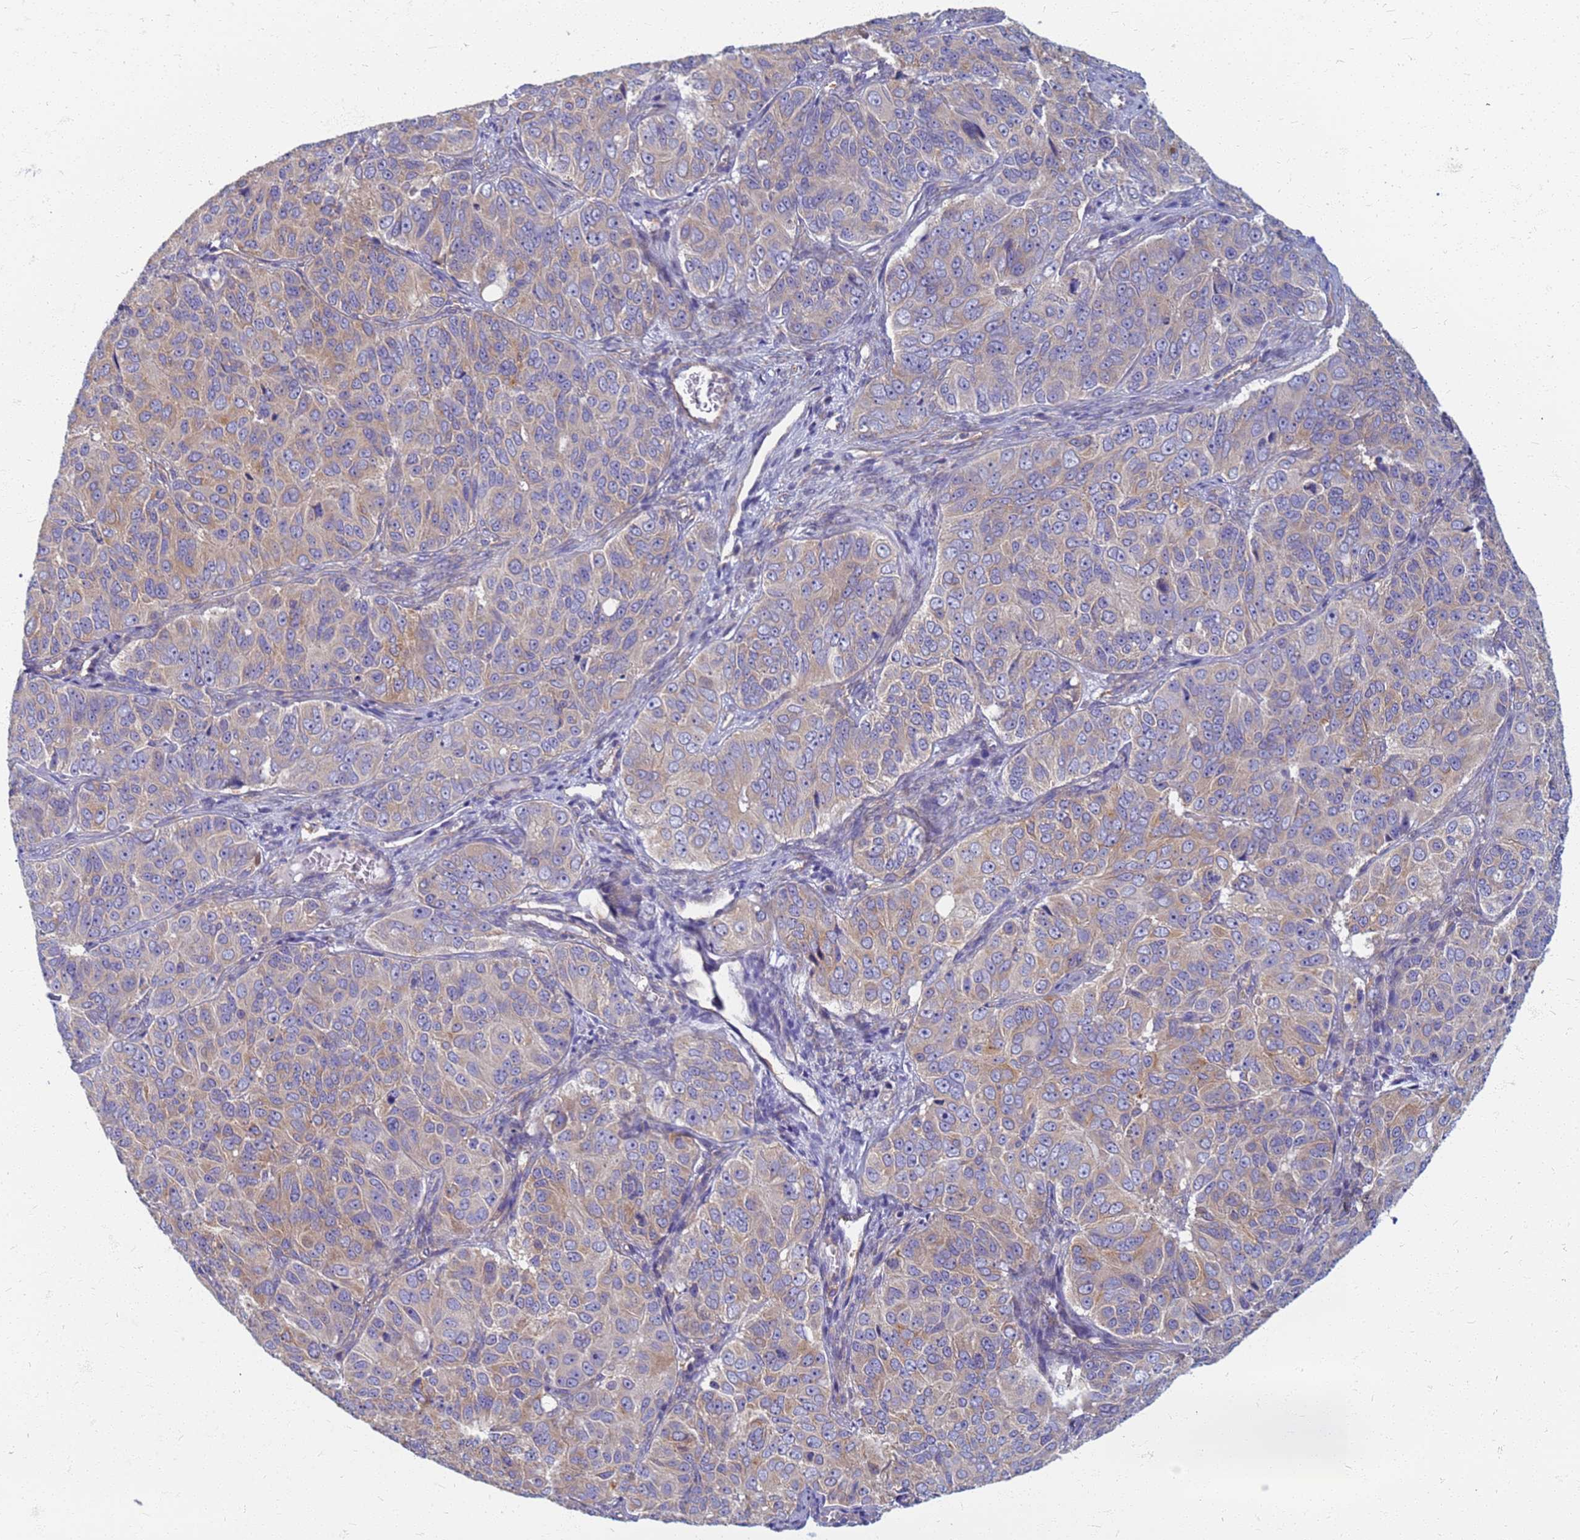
{"staining": {"intensity": "moderate", "quantity": "<25%", "location": "cytoplasmic/membranous"}, "tissue": "ovarian cancer", "cell_type": "Tumor cells", "image_type": "cancer", "snomed": [{"axis": "morphology", "description": "Carcinoma, endometroid"}, {"axis": "topography", "description": "Ovary"}], "caption": "A micrograph of ovarian endometroid carcinoma stained for a protein reveals moderate cytoplasmic/membranous brown staining in tumor cells. Nuclei are stained in blue.", "gene": "EEA1", "patient": {"sex": "female", "age": 51}}